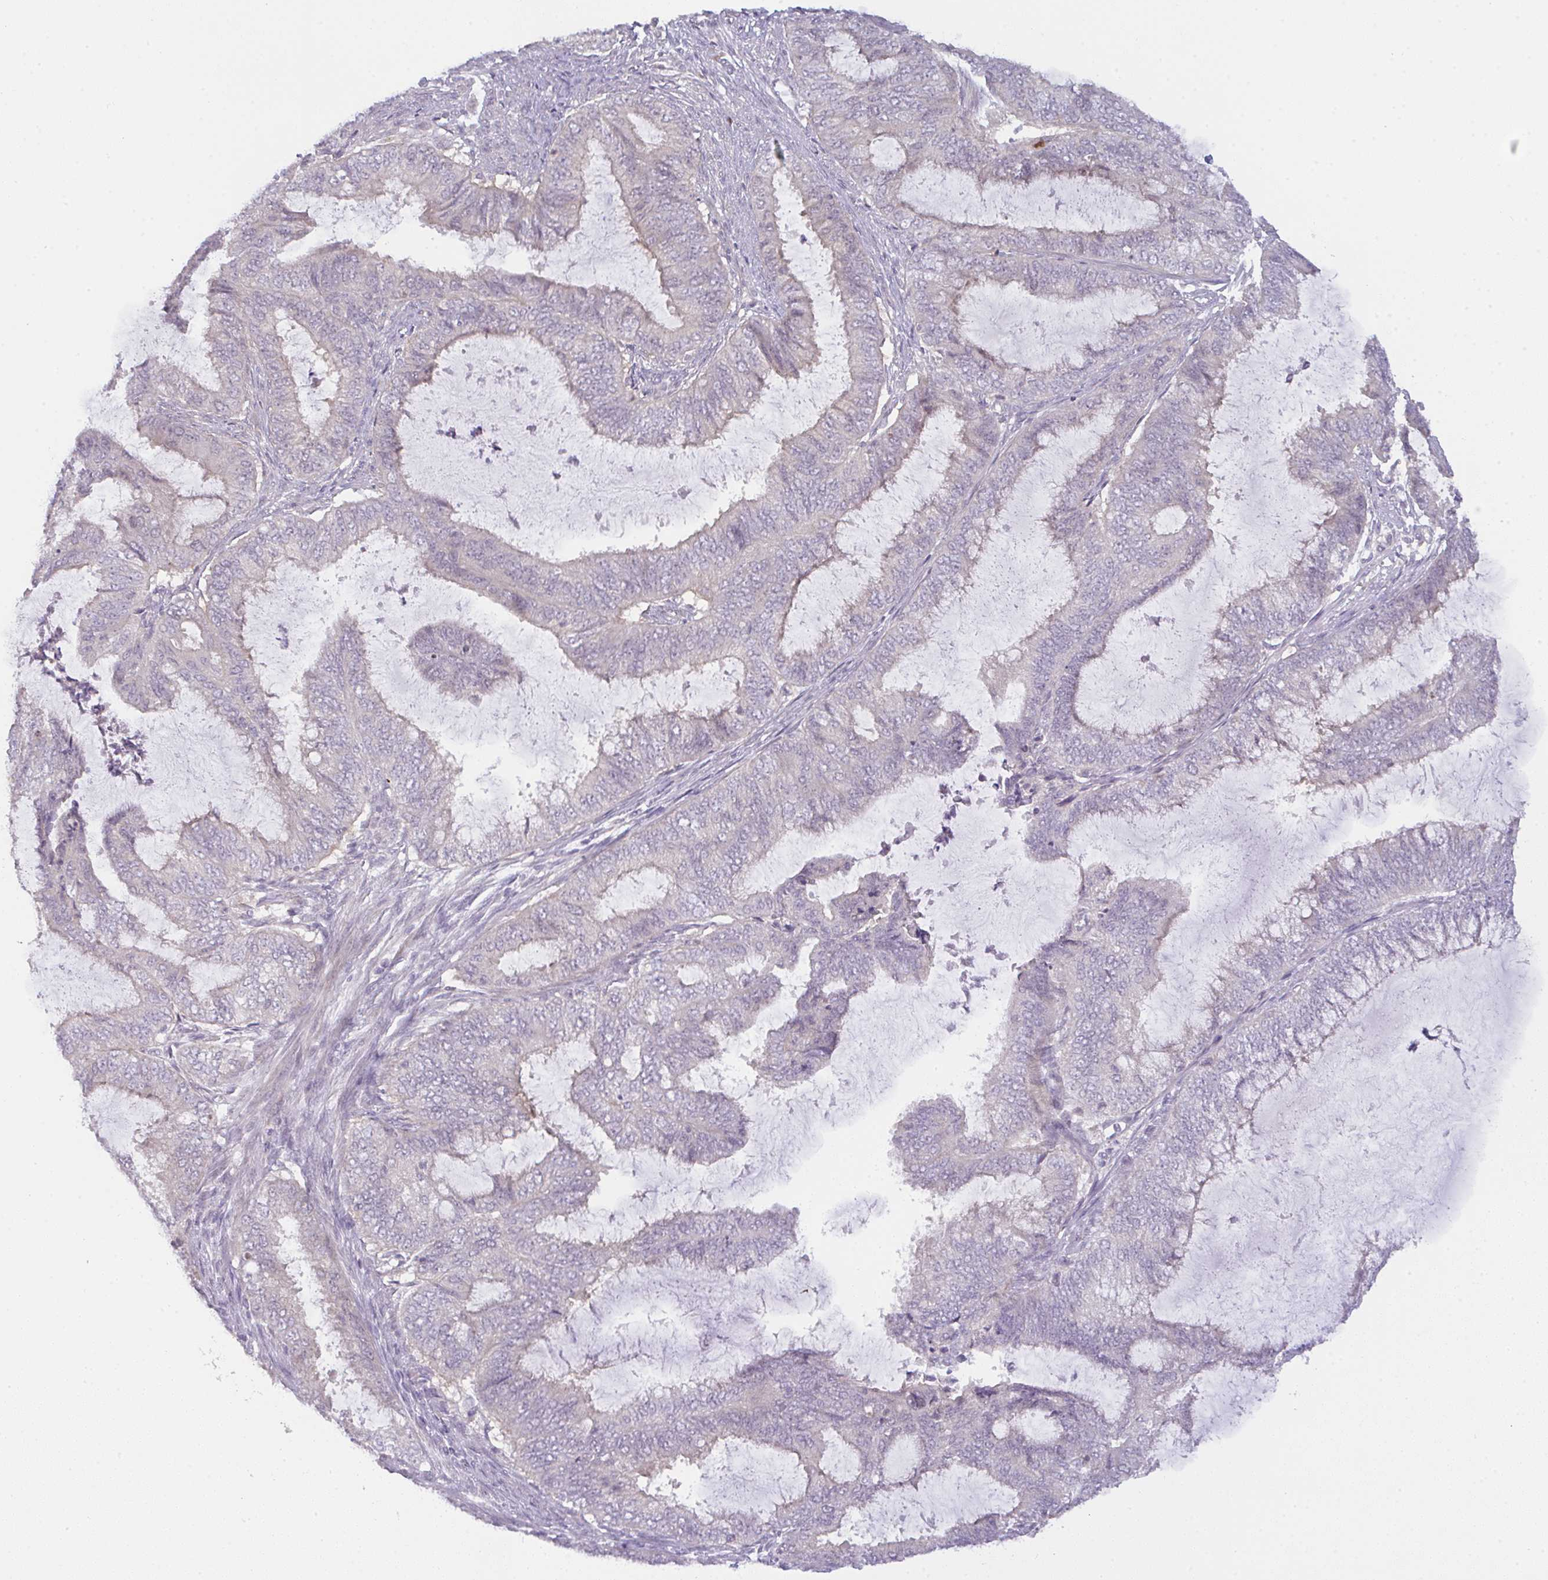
{"staining": {"intensity": "weak", "quantity": "<25%", "location": "cytoplasmic/membranous,nuclear"}, "tissue": "endometrial cancer", "cell_type": "Tumor cells", "image_type": "cancer", "snomed": [{"axis": "morphology", "description": "Adenocarcinoma, NOS"}, {"axis": "topography", "description": "Endometrium"}], "caption": "A micrograph of human endometrial cancer is negative for staining in tumor cells. (DAB (3,3'-diaminobenzidine) immunohistochemistry (IHC), high magnification).", "gene": "CSE1L", "patient": {"sex": "female", "age": 51}}